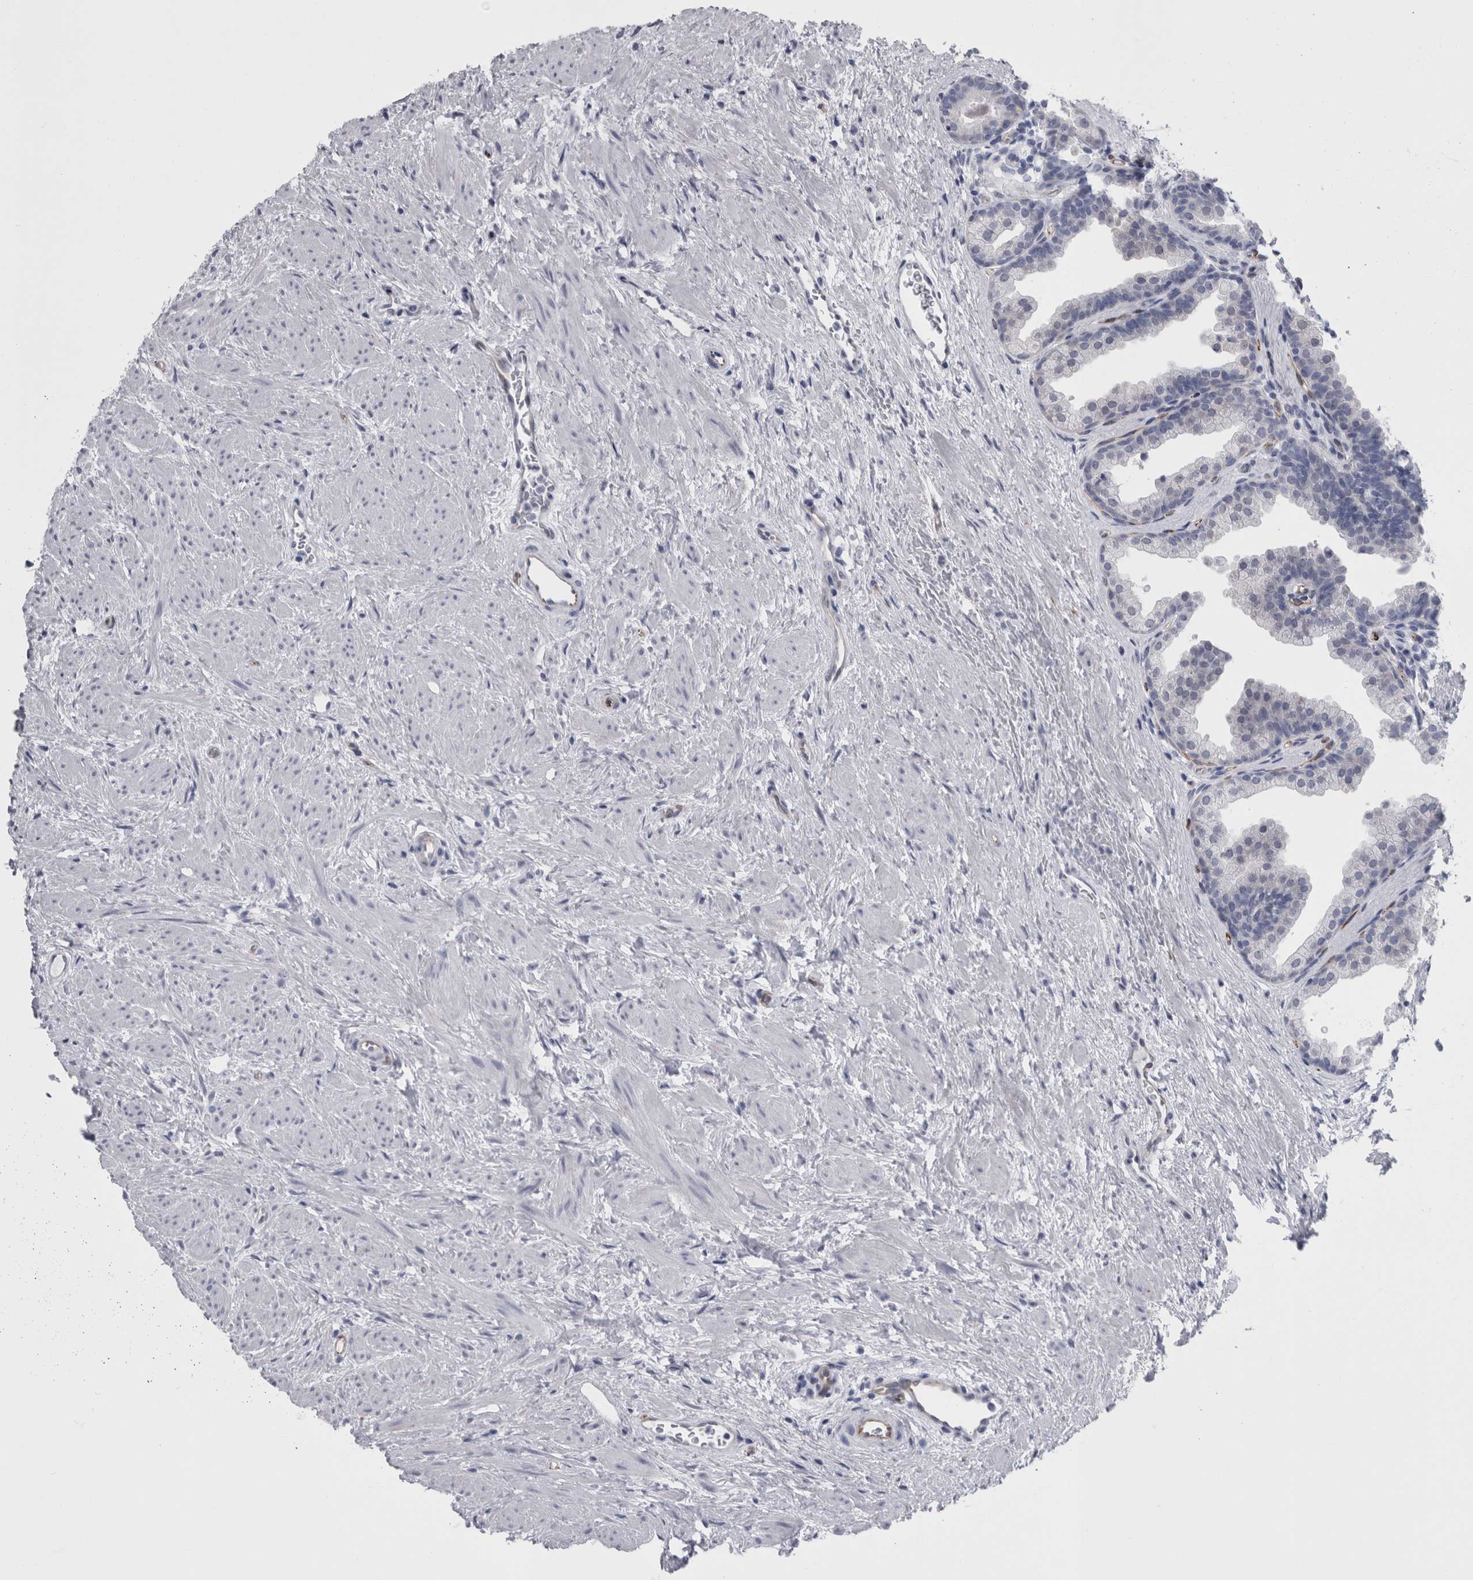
{"staining": {"intensity": "negative", "quantity": "none", "location": "none"}, "tissue": "prostate", "cell_type": "Glandular cells", "image_type": "normal", "snomed": [{"axis": "morphology", "description": "Normal tissue, NOS"}, {"axis": "topography", "description": "Prostate"}], "caption": "High power microscopy micrograph of an immunohistochemistry micrograph of normal prostate, revealing no significant positivity in glandular cells. (DAB immunohistochemistry (IHC) visualized using brightfield microscopy, high magnification).", "gene": "VWDE", "patient": {"sex": "male", "age": 48}}